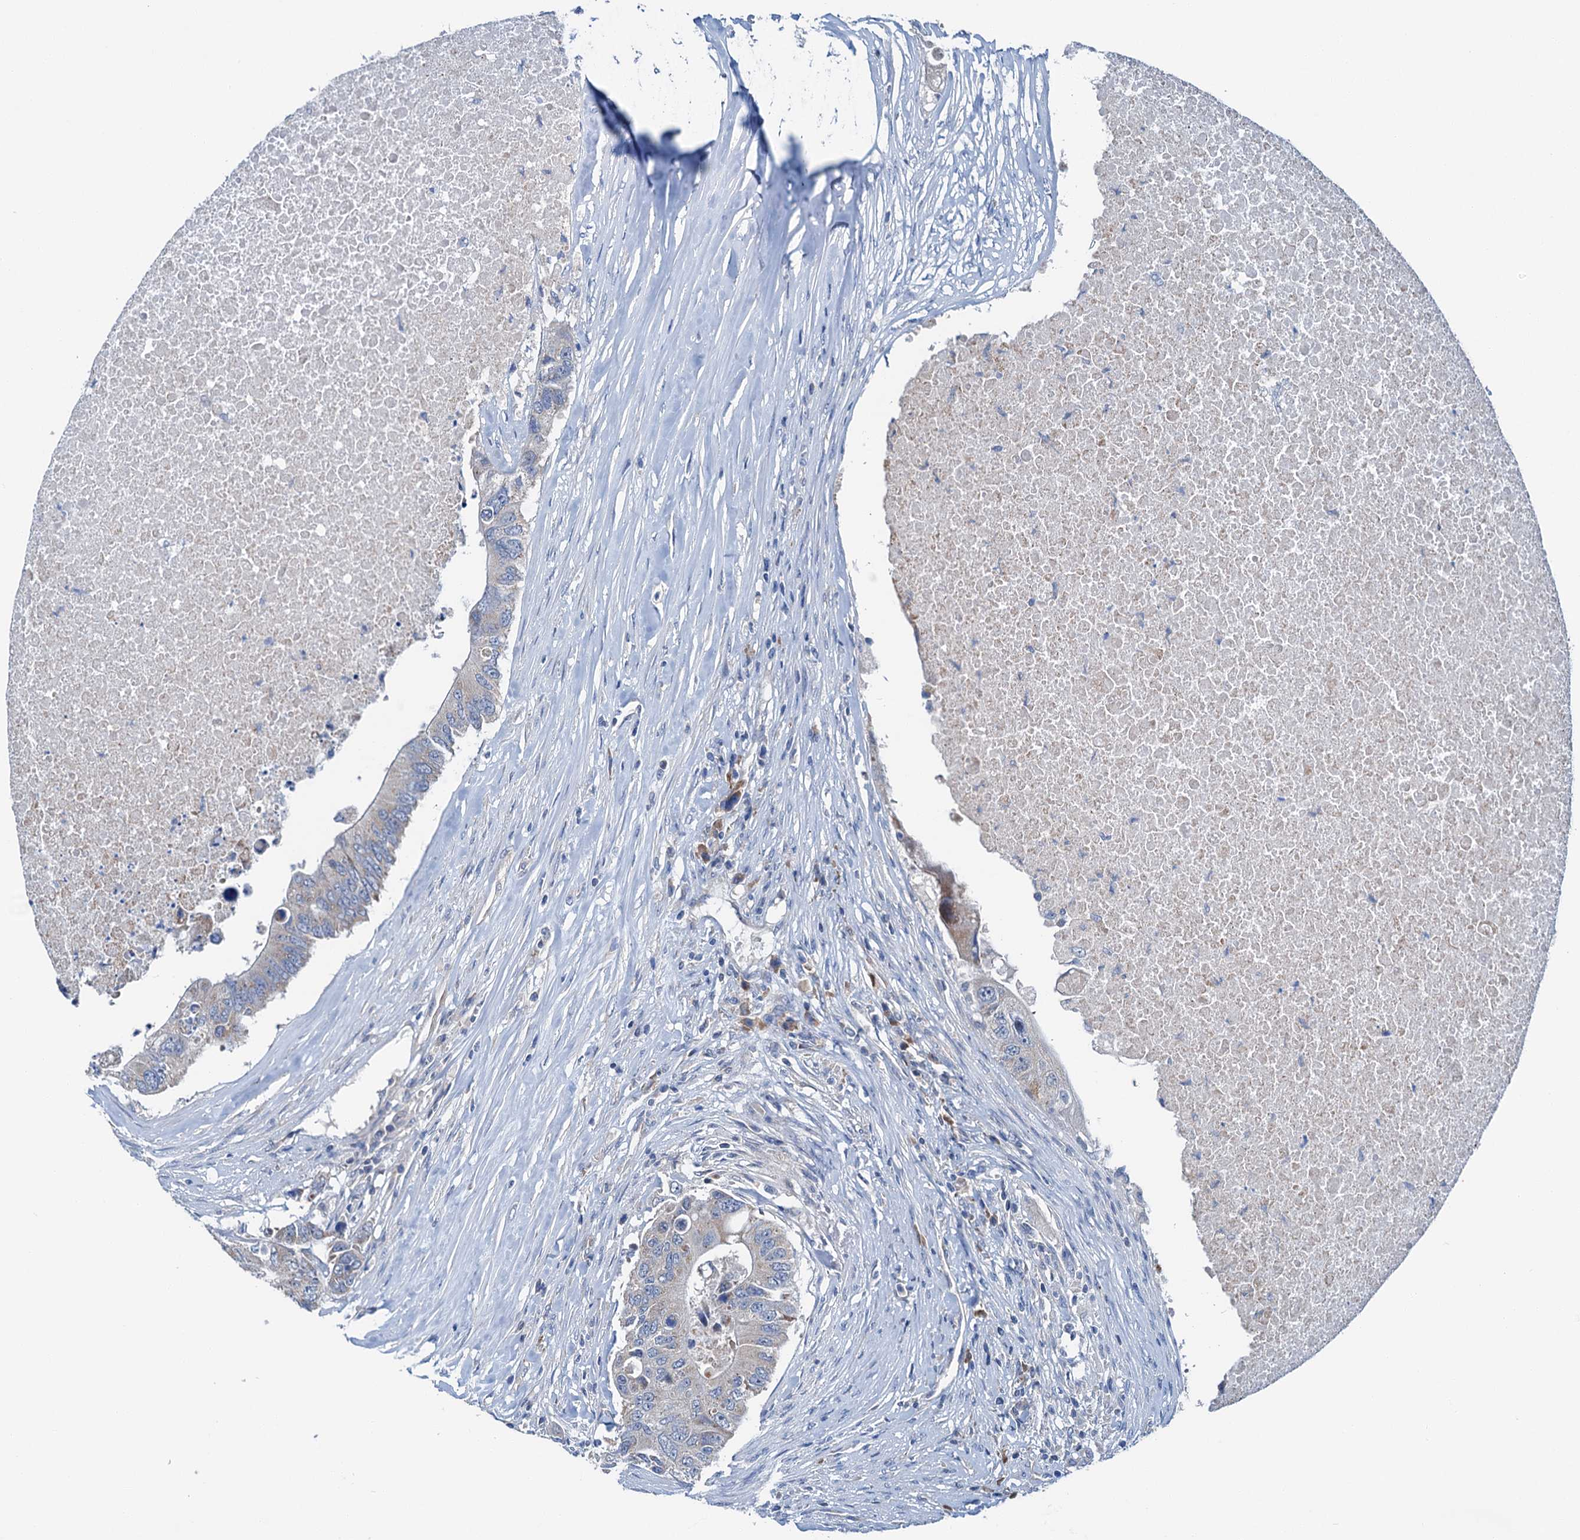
{"staining": {"intensity": "weak", "quantity": "<25%", "location": "cytoplasmic/membranous"}, "tissue": "colorectal cancer", "cell_type": "Tumor cells", "image_type": "cancer", "snomed": [{"axis": "morphology", "description": "Adenocarcinoma, NOS"}, {"axis": "topography", "description": "Colon"}], "caption": "Tumor cells are negative for protein expression in human colorectal adenocarcinoma.", "gene": "ELAC1", "patient": {"sex": "male", "age": 71}}